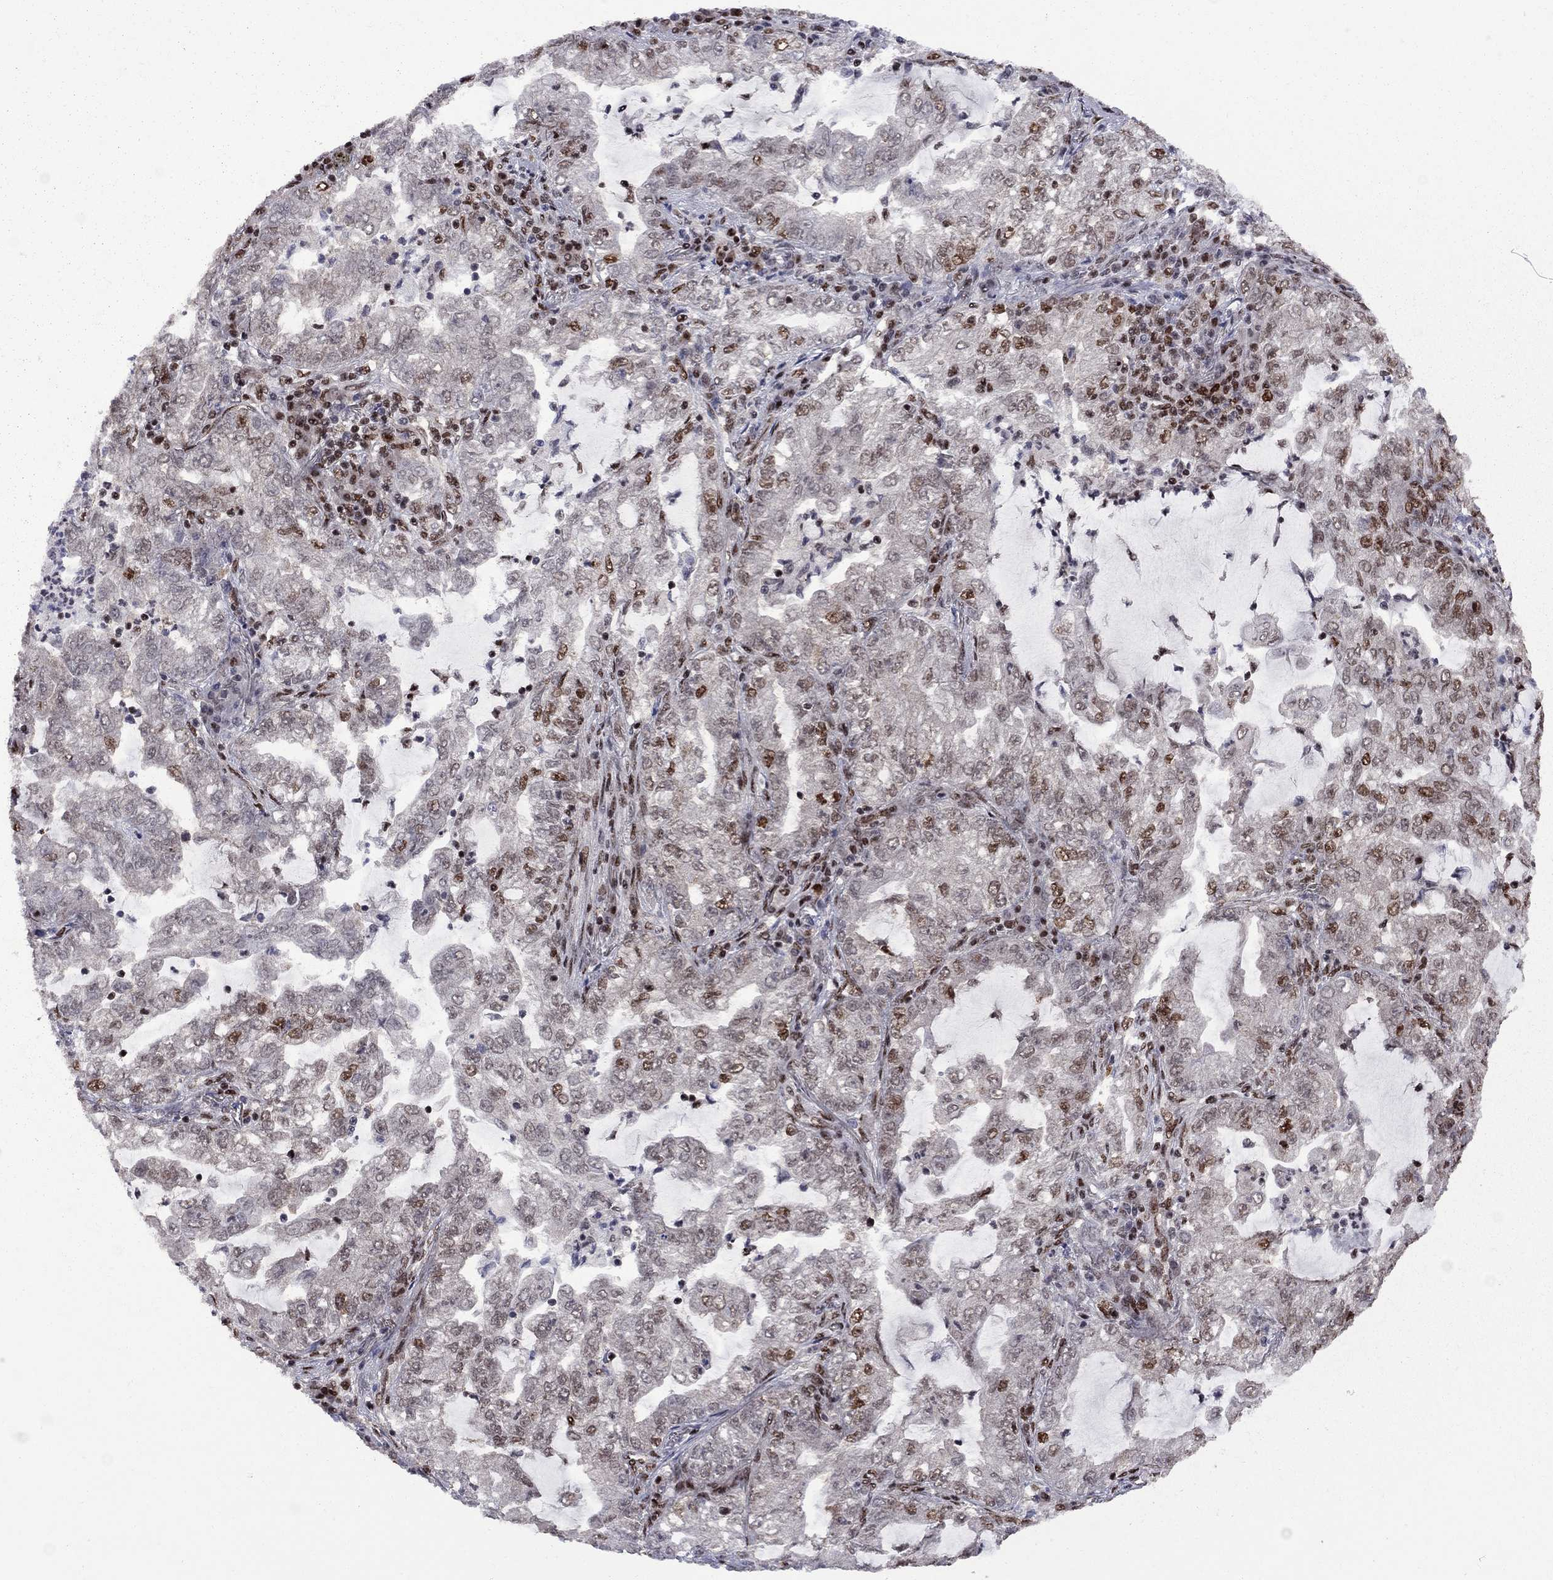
{"staining": {"intensity": "strong", "quantity": "25%-75%", "location": "nuclear"}, "tissue": "lung cancer", "cell_type": "Tumor cells", "image_type": "cancer", "snomed": [{"axis": "morphology", "description": "Adenocarcinoma, NOS"}, {"axis": "topography", "description": "Lung"}], "caption": "The histopathology image displays staining of adenocarcinoma (lung), revealing strong nuclear protein expression (brown color) within tumor cells. (IHC, brightfield microscopy, high magnification).", "gene": "MED25", "patient": {"sex": "female", "age": 73}}